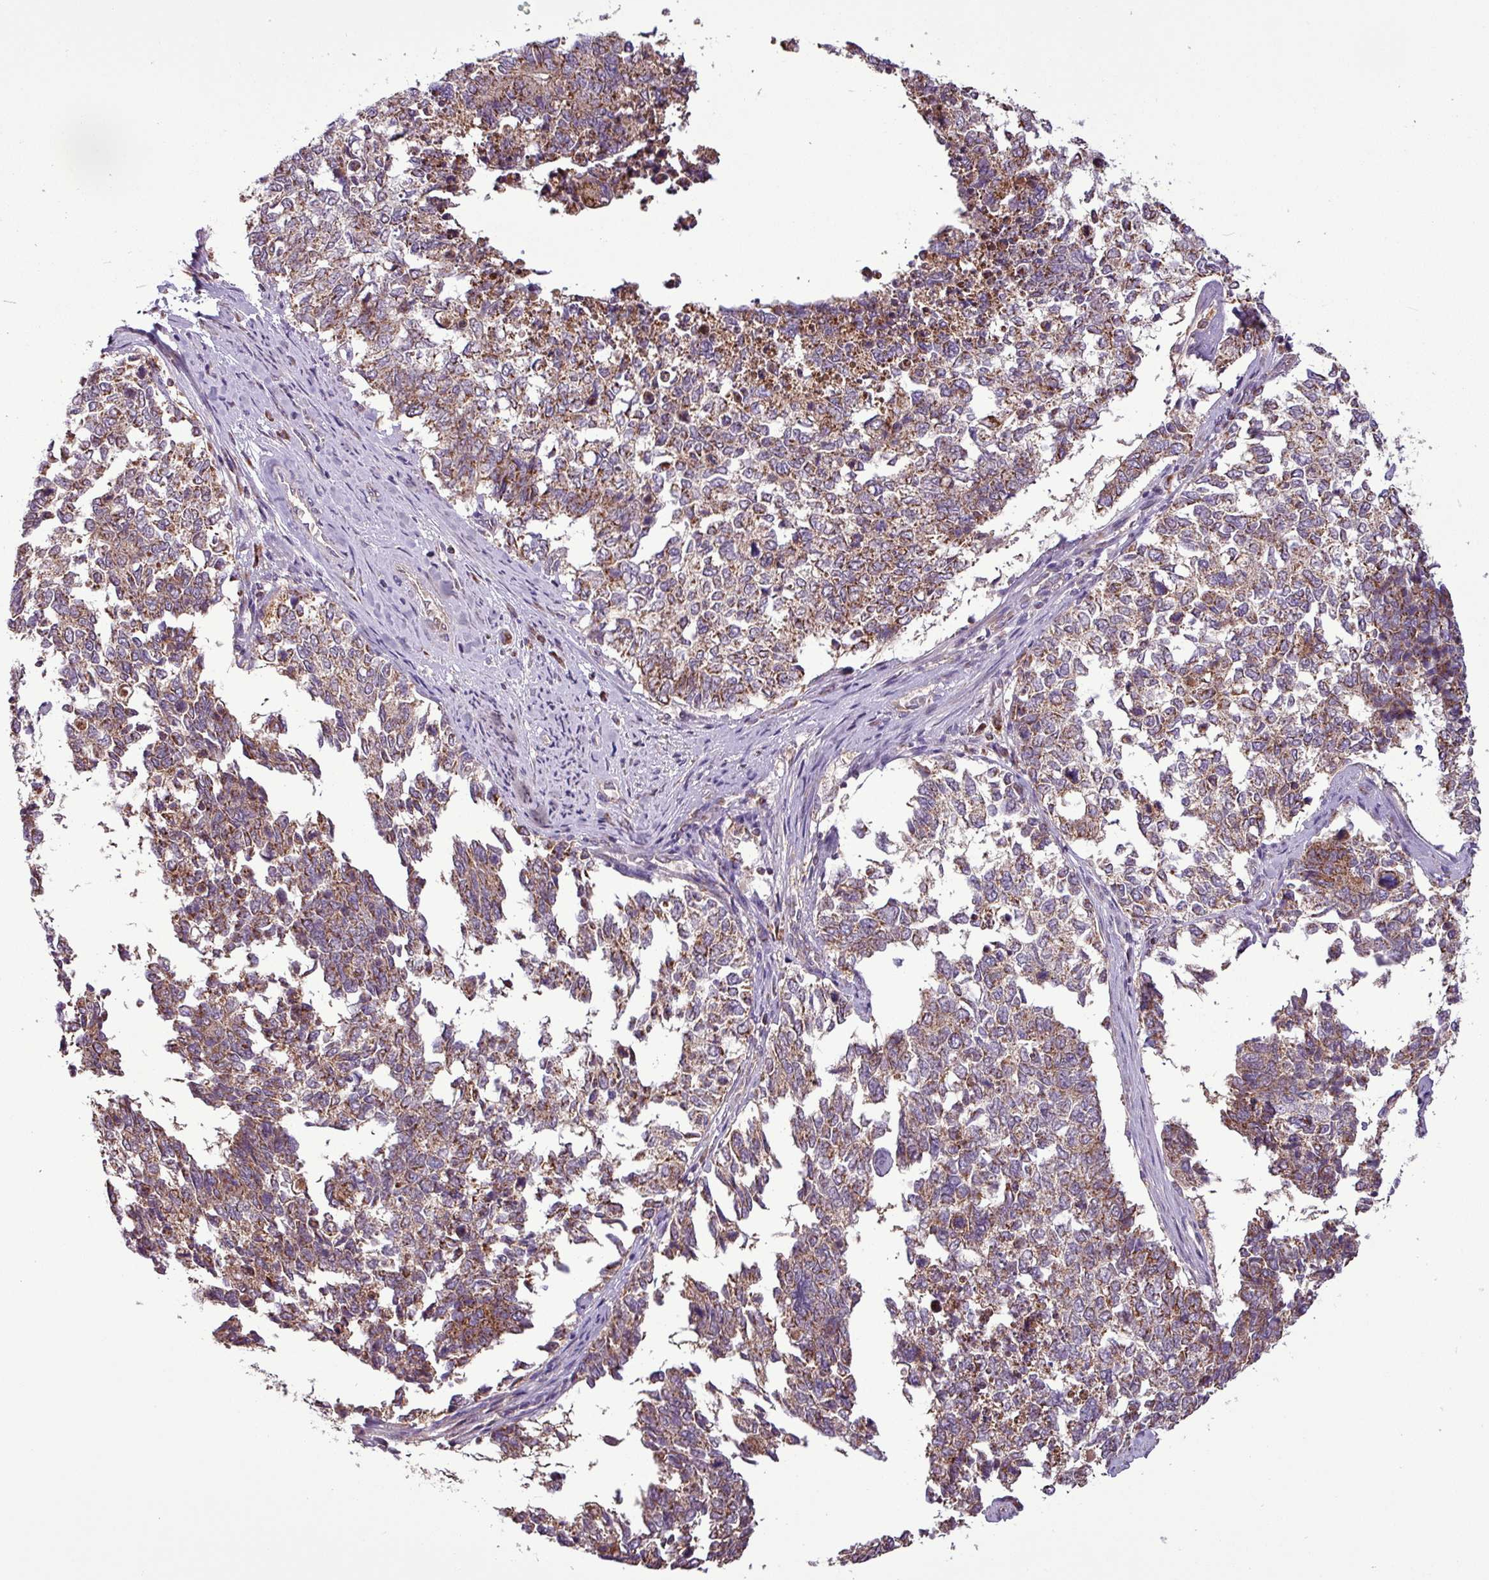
{"staining": {"intensity": "moderate", "quantity": ">75%", "location": "cytoplasmic/membranous"}, "tissue": "cervical cancer", "cell_type": "Tumor cells", "image_type": "cancer", "snomed": [{"axis": "morphology", "description": "Squamous cell carcinoma, NOS"}, {"axis": "topography", "description": "Cervix"}], "caption": "IHC (DAB (3,3'-diaminobenzidine)) staining of human cervical cancer (squamous cell carcinoma) exhibits moderate cytoplasmic/membranous protein positivity in about >75% of tumor cells.", "gene": "MCTP2", "patient": {"sex": "female", "age": 63}}